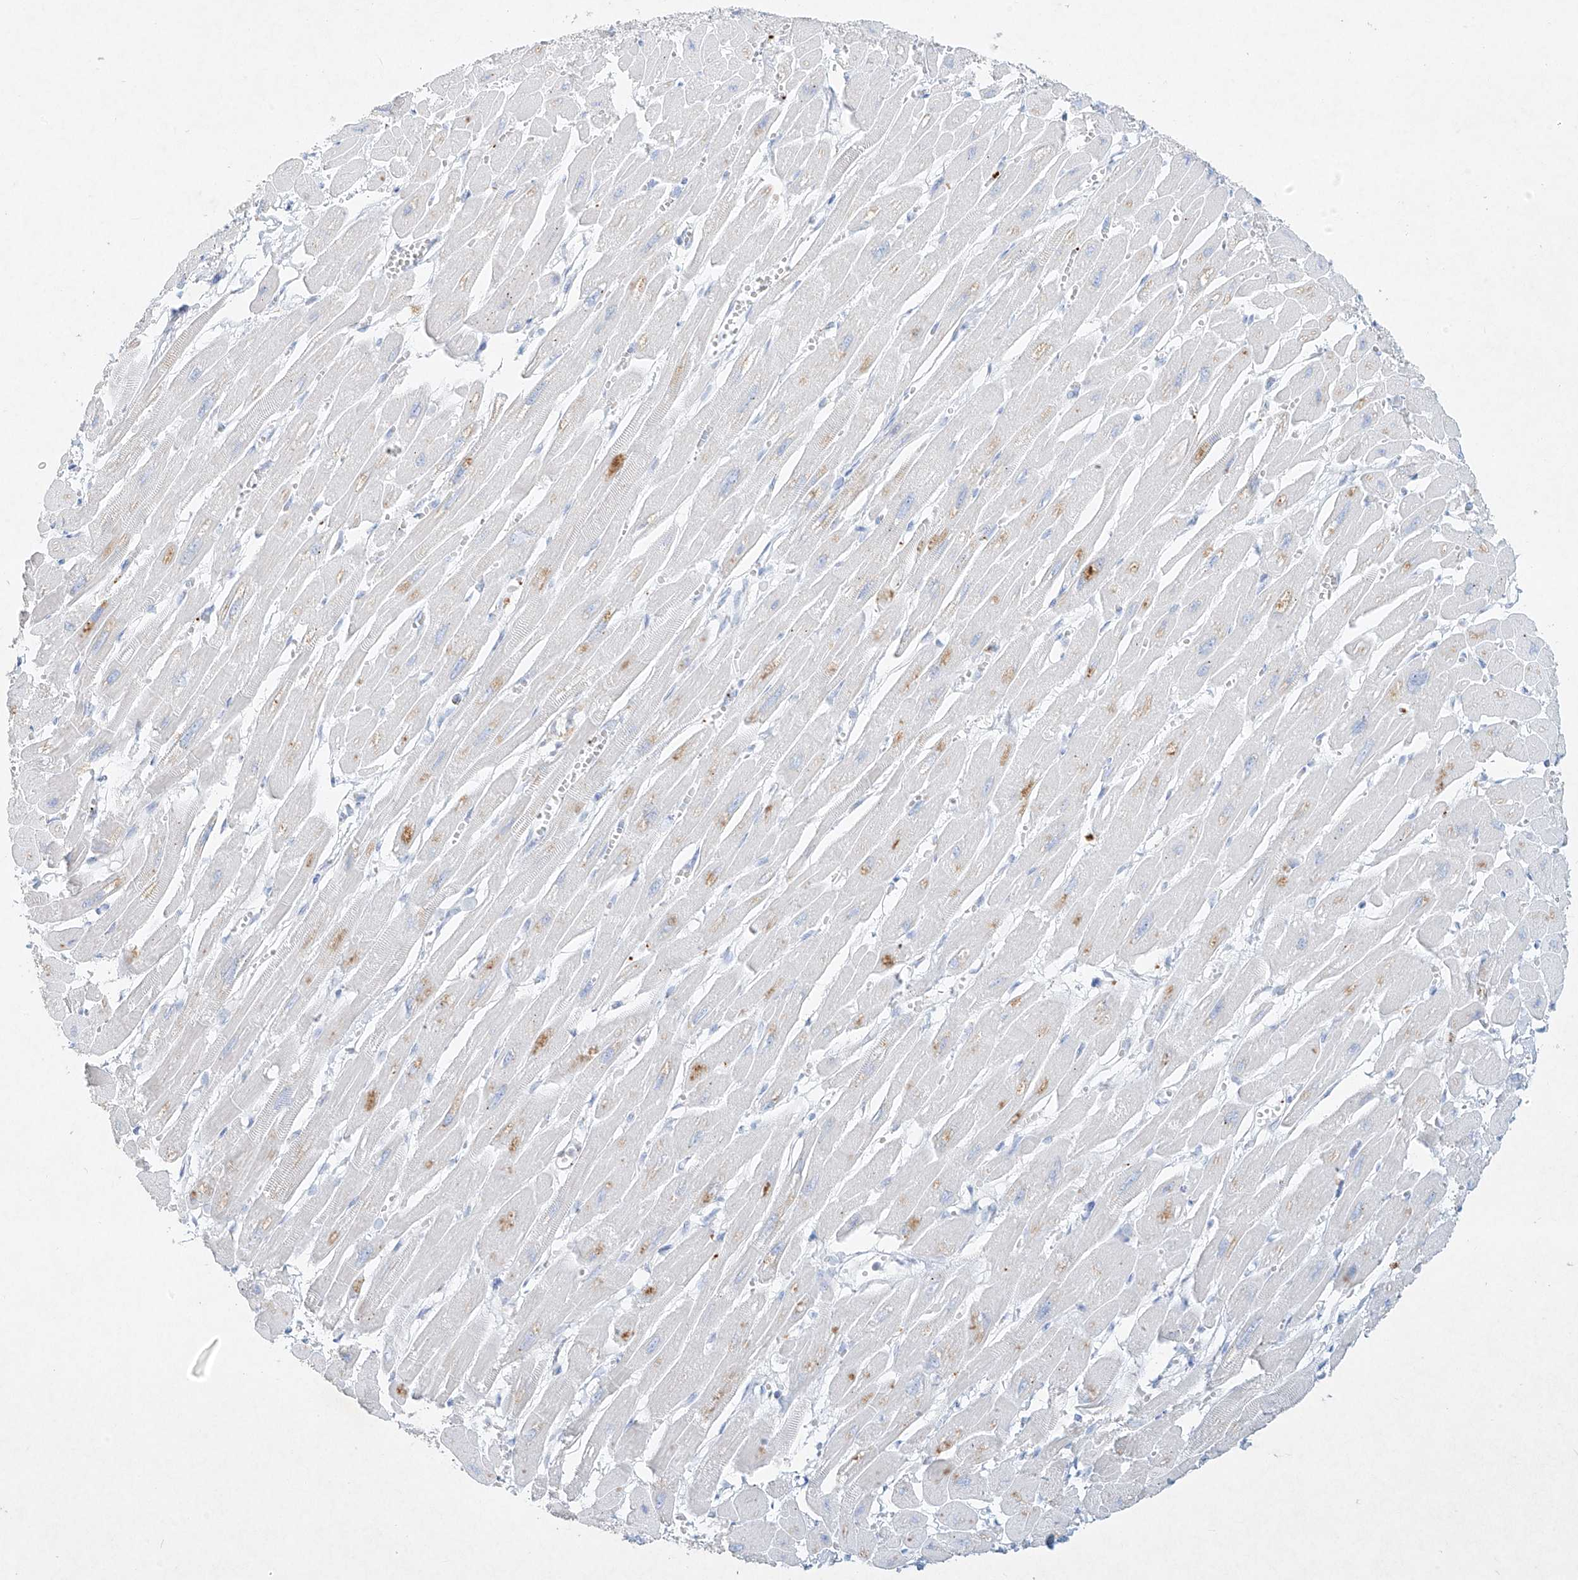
{"staining": {"intensity": "negative", "quantity": "none", "location": "none"}, "tissue": "heart muscle", "cell_type": "Cardiomyocytes", "image_type": "normal", "snomed": [{"axis": "morphology", "description": "Normal tissue, NOS"}, {"axis": "topography", "description": "Heart"}], "caption": "High power microscopy micrograph of an immunohistochemistry histopathology image of unremarkable heart muscle, revealing no significant expression in cardiomyocytes. The staining was performed using DAB (3,3'-diaminobenzidine) to visualize the protein expression in brown, while the nuclei were stained in blue with hematoxylin (Magnification: 20x).", "gene": "PLEK", "patient": {"sex": "female", "age": 54}}